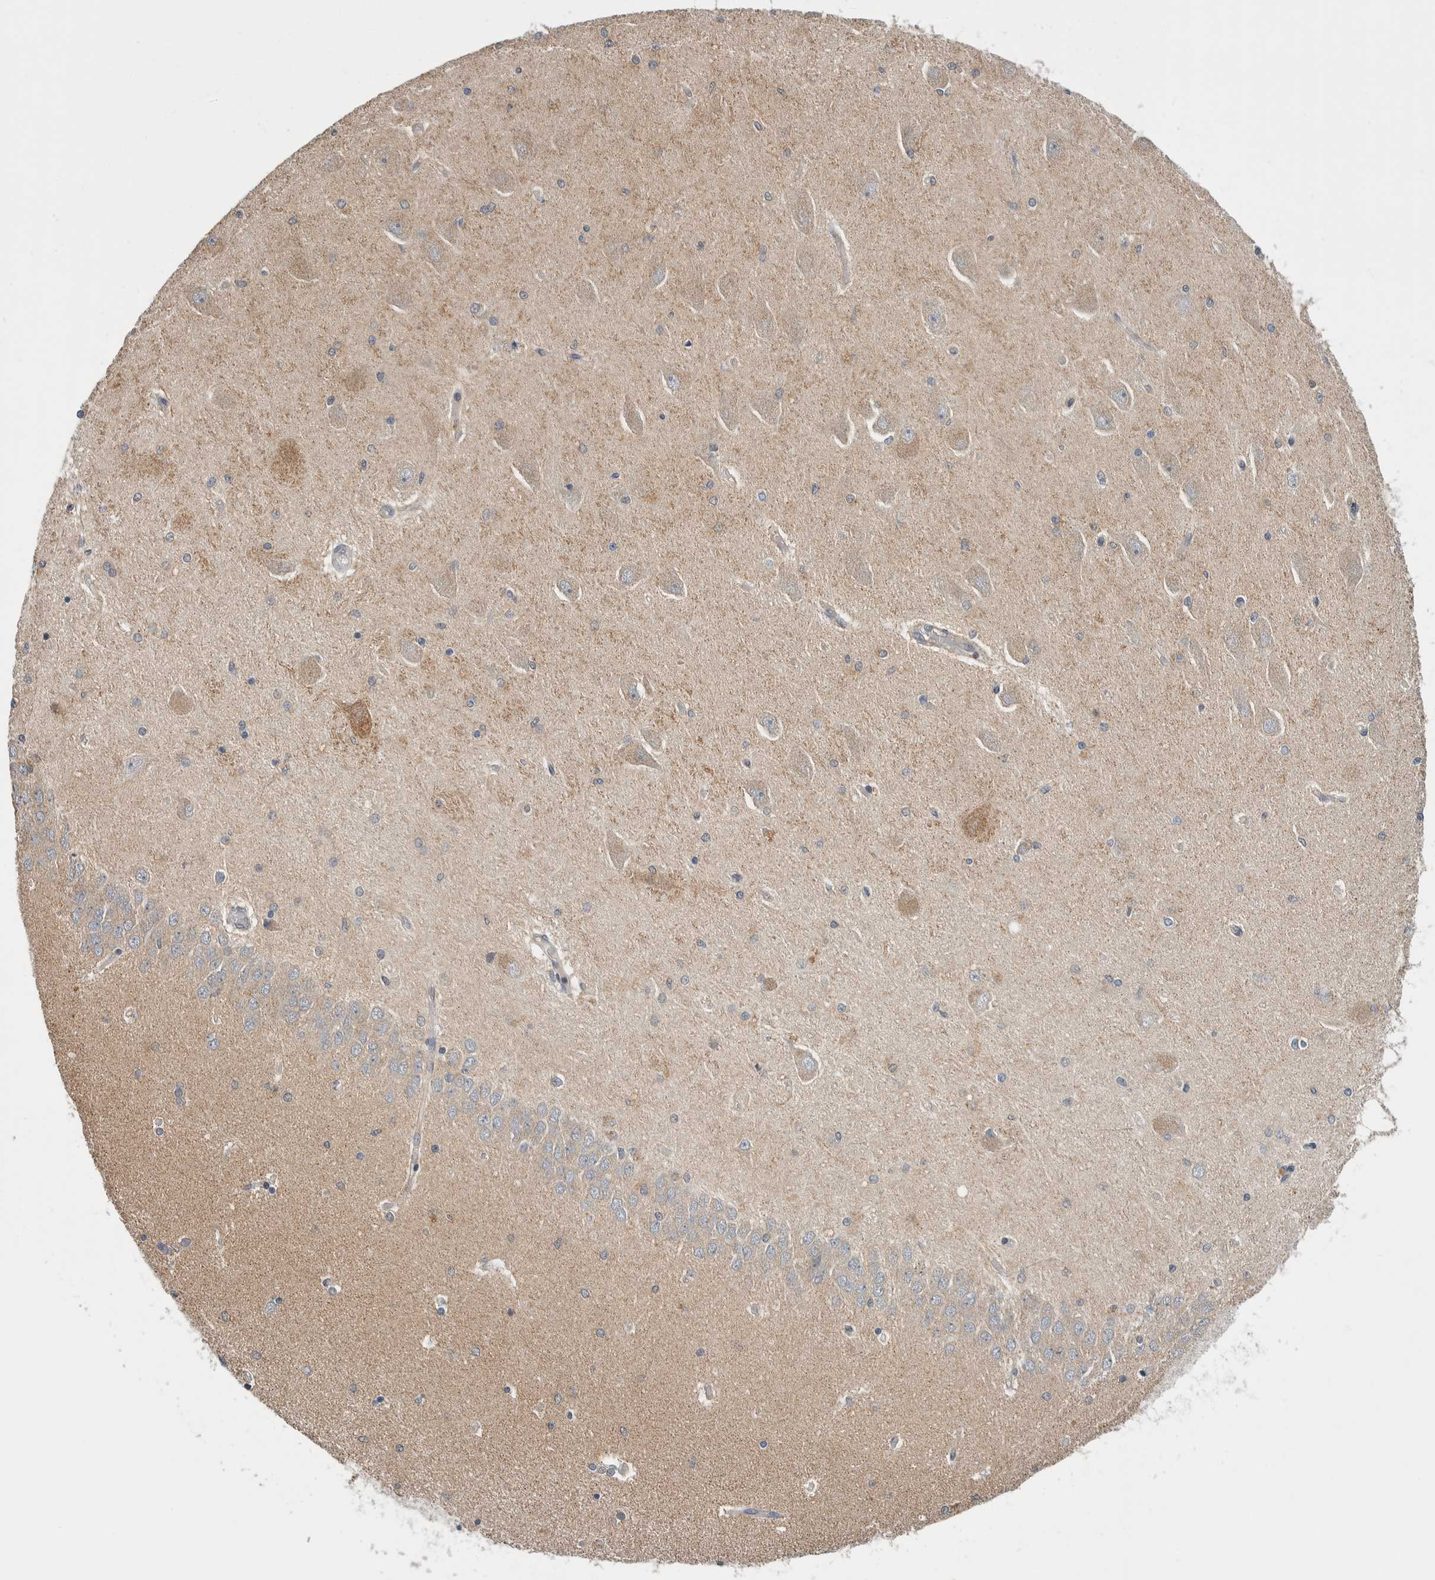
{"staining": {"intensity": "weak", "quantity": "<25%", "location": "cytoplasmic/membranous"}, "tissue": "hippocampus", "cell_type": "Glial cells", "image_type": "normal", "snomed": [{"axis": "morphology", "description": "Normal tissue, NOS"}, {"axis": "topography", "description": "Hippocampus"}], "caption": "The immunohistochemistry (IHC) photomicrograph has no significant expression in glial cells of hippocampus. (DAB immunohistochemistry (IHC) visualized using brightfield microscopy, high magnification).", "gene": "SHPK", "patient": {"sex": "female", "age": 54}}